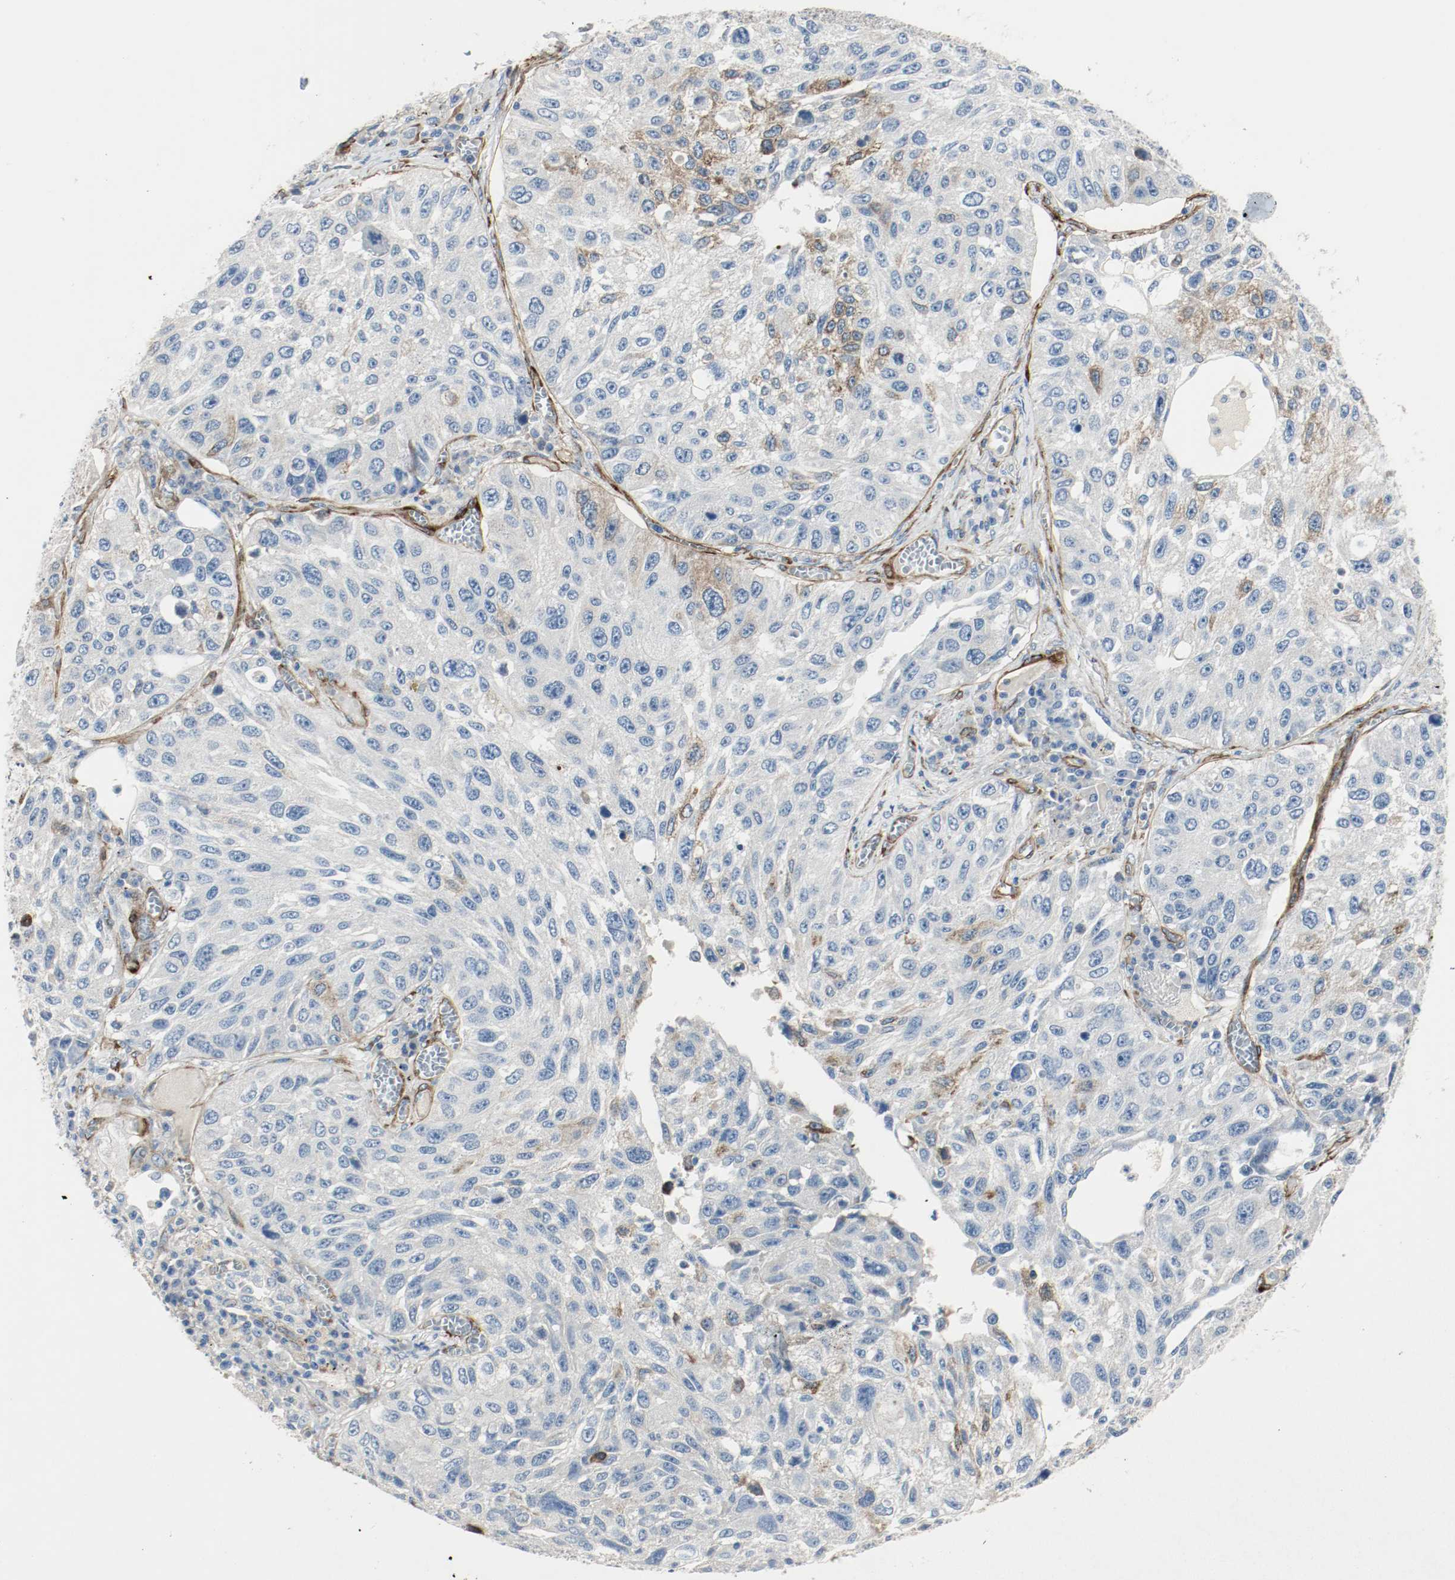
{"staining": {"intensity": "negative", "quantity": "none", "location": "none"}, "tissue": "lung cancer", "cell_type": "Tumor cells", "image_type": "cancer", "snomed": [{"axis": "morphology", "description": "Squamous cell carcinoma, NOS"}, {"axis": "topography", "description": "Lung"}], "caption": "DAB (3,3'-diaminobenzidine) immunohistochemical staining of lung squamous cell carcinoma displays no significant staining in tumor cells.", "gene": "LAMB1", "patient": {"sex": "male", "age": 71}}